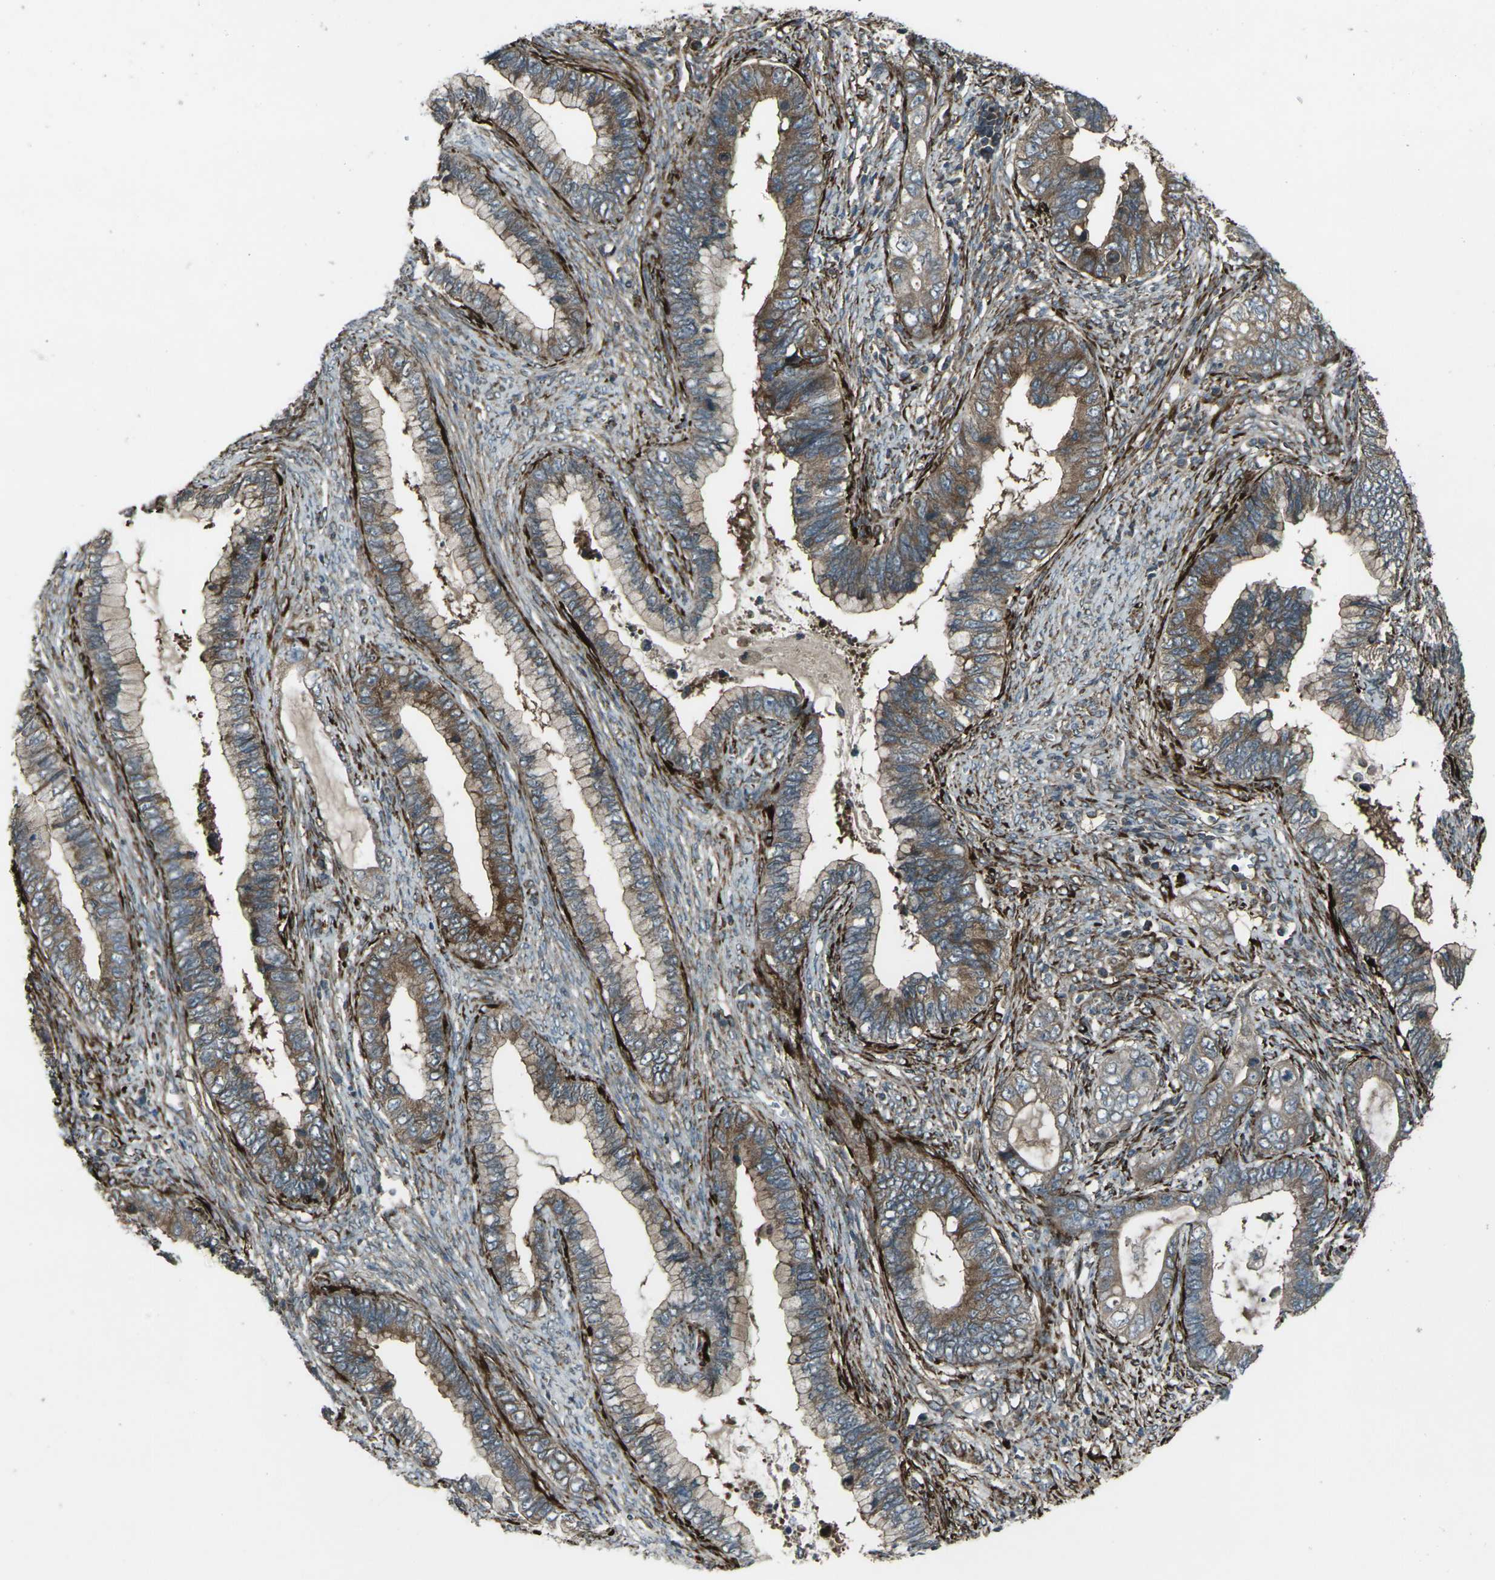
{"staining": {"intensity": "moderate", "quantity": "25%-75%", "location": "cytoplasmic/membranous"}, "tissue": "cervical cancer", "cell_type": "Tumor cells", "image_type": "cancer", "snomed": [{"axis": "morphology", "description": "Adenocarcinoma, NOS"}, {"axis": "topography", "description": "Cervix"}], "caption": "Immunohistochemical staining of cervical cancer displays medium levels of moderate cytoplasmic/membranous protein positivity in about 25%-75% of tumor cells. (DAB IHC, brown staining for protein, blue staining for nuclei).", "gene": "LSMEM1", "patient": {"sex": "female", "age": 44}}